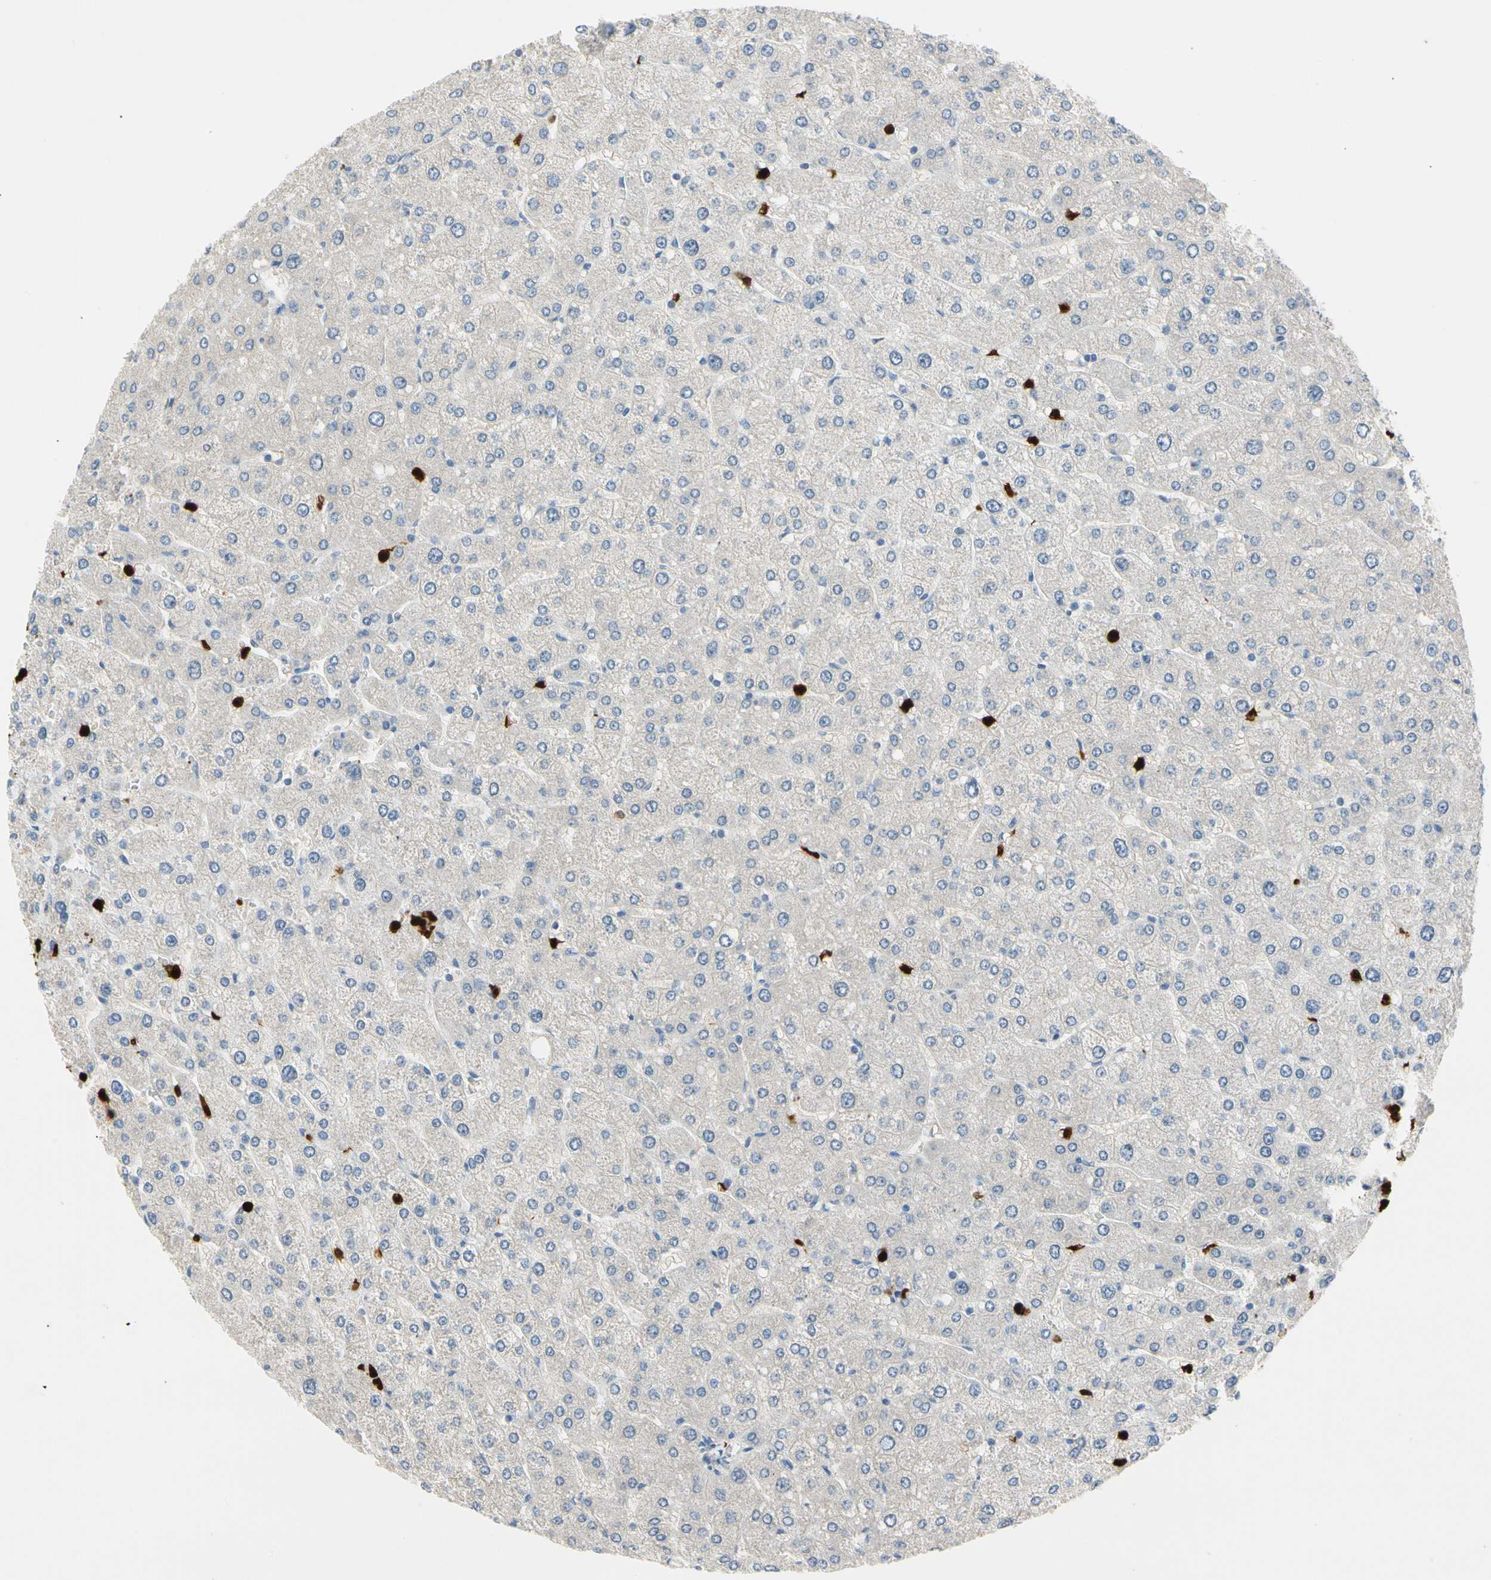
{"staining": {"intensity": "negative", "quantity": "none", "location": "none"}, "tissue": "liver", "cell_type": "Cholangiocytes", "image_type": "normal", "snomed": [{"axis": "morphology", "description": "Normal tissue, NOS"}, {"axis": "topography", "description": "Liver"}], "caption": "Cholangiocytes are negative for brown protein staining in normal liver. (DAB (3,3'-diaminobenzidine) immunohistochemistry visualized using brightfield microscopy, high magnification).", "gene": "TRAF5", "patient": {"sex": "male", "age": 55}}